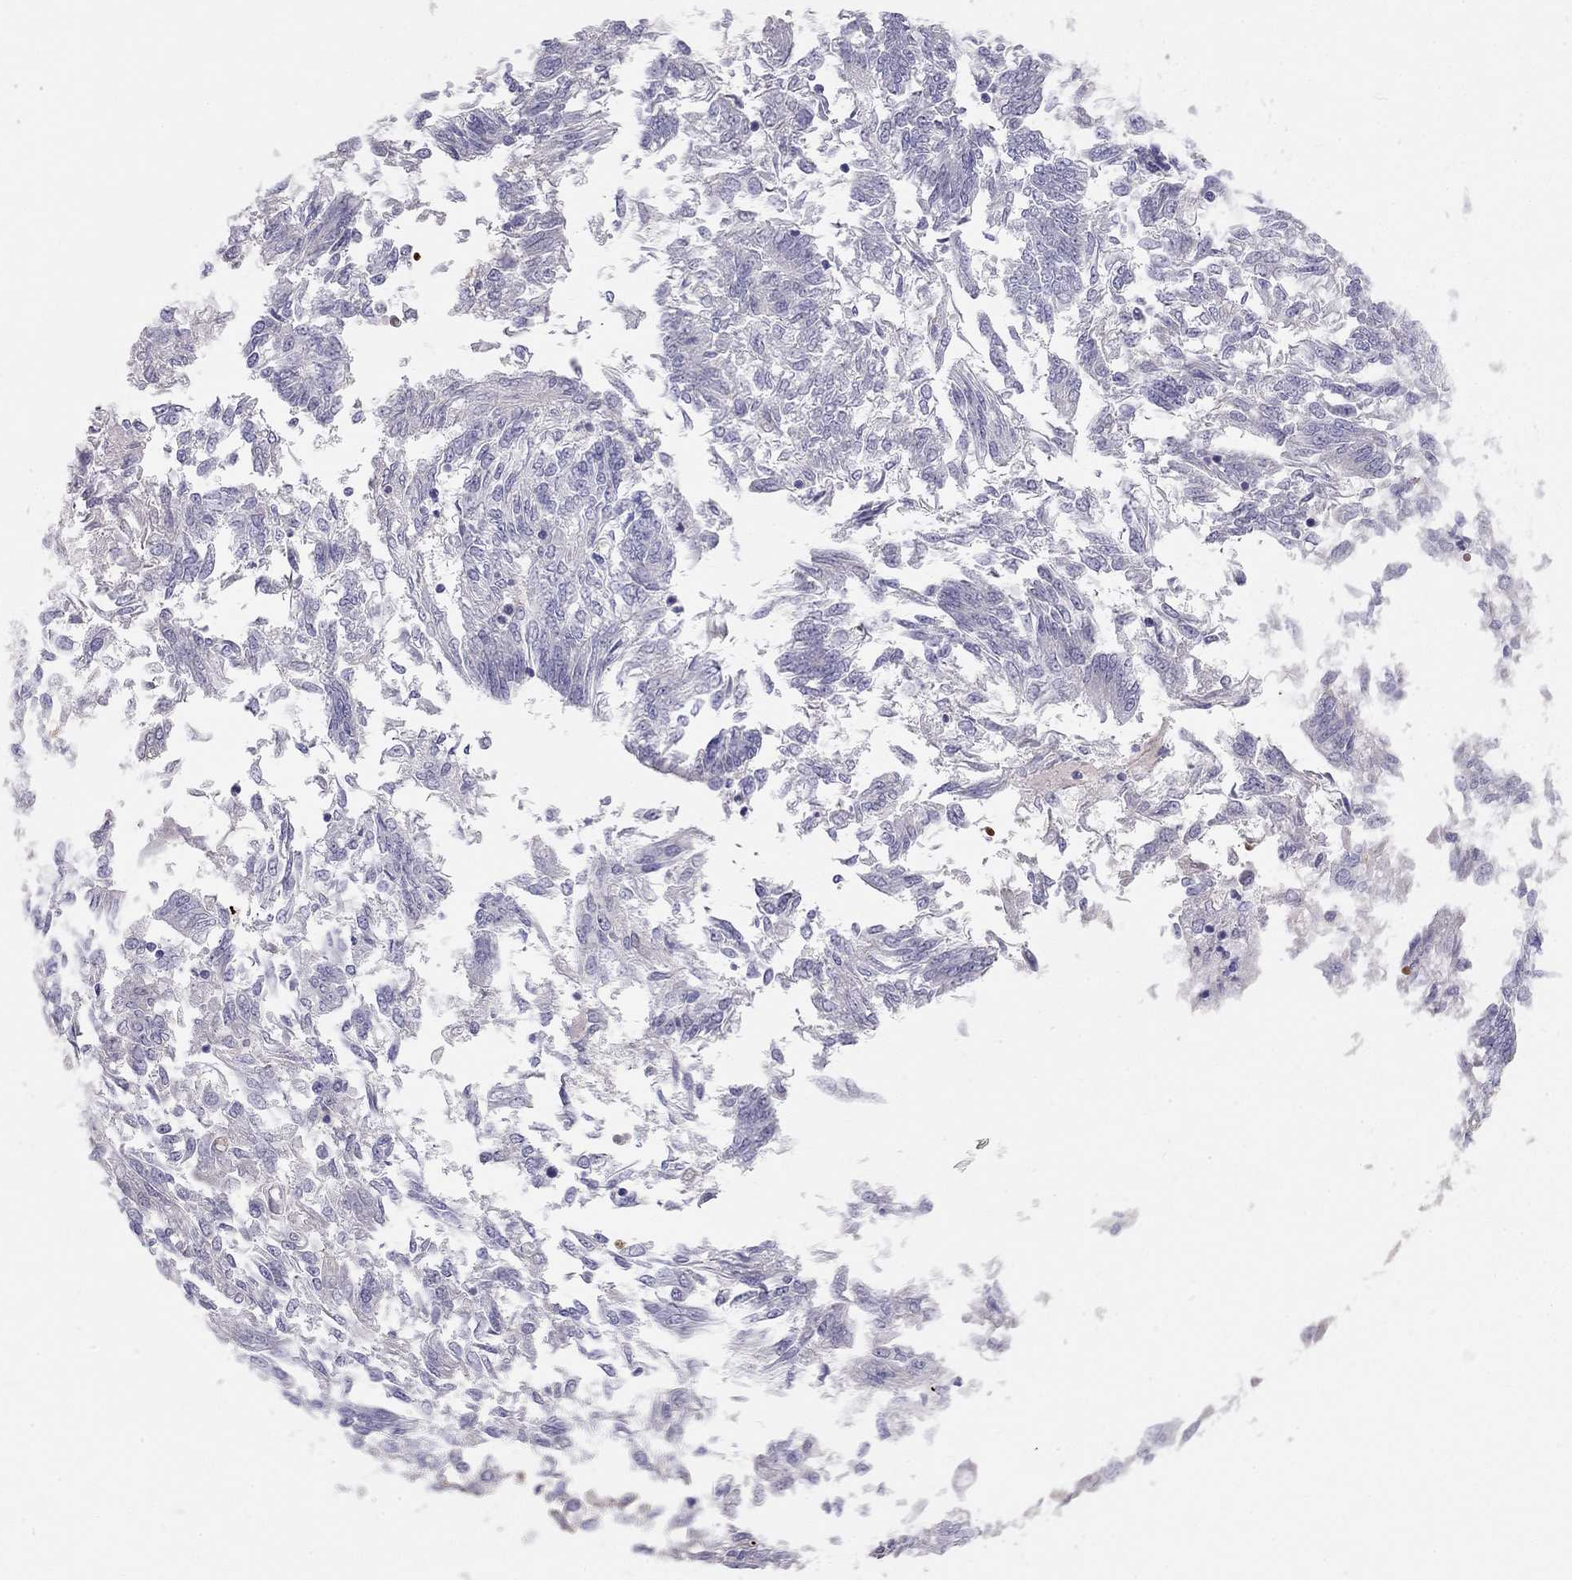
{"staining": {"intensity": "negative", "quantity": "none", "location": "none"}, "tissue": "endometrial cancer", "cell_type": "Tumor cells", "image_type": "cancer", "snomed": [{"axis": "morphology", "description": "Adenocarcinoma, NOS"}, {"axis": "topography", "description": "Endometrium"}], "caption": "Immunohistochemistry image of endometrial cancer (adenocarcinoma) stained for a protein (brown), which shows no expression in tumor cells.", "gene": "RHD", "patient": {"sex": "female", "age": 58}}